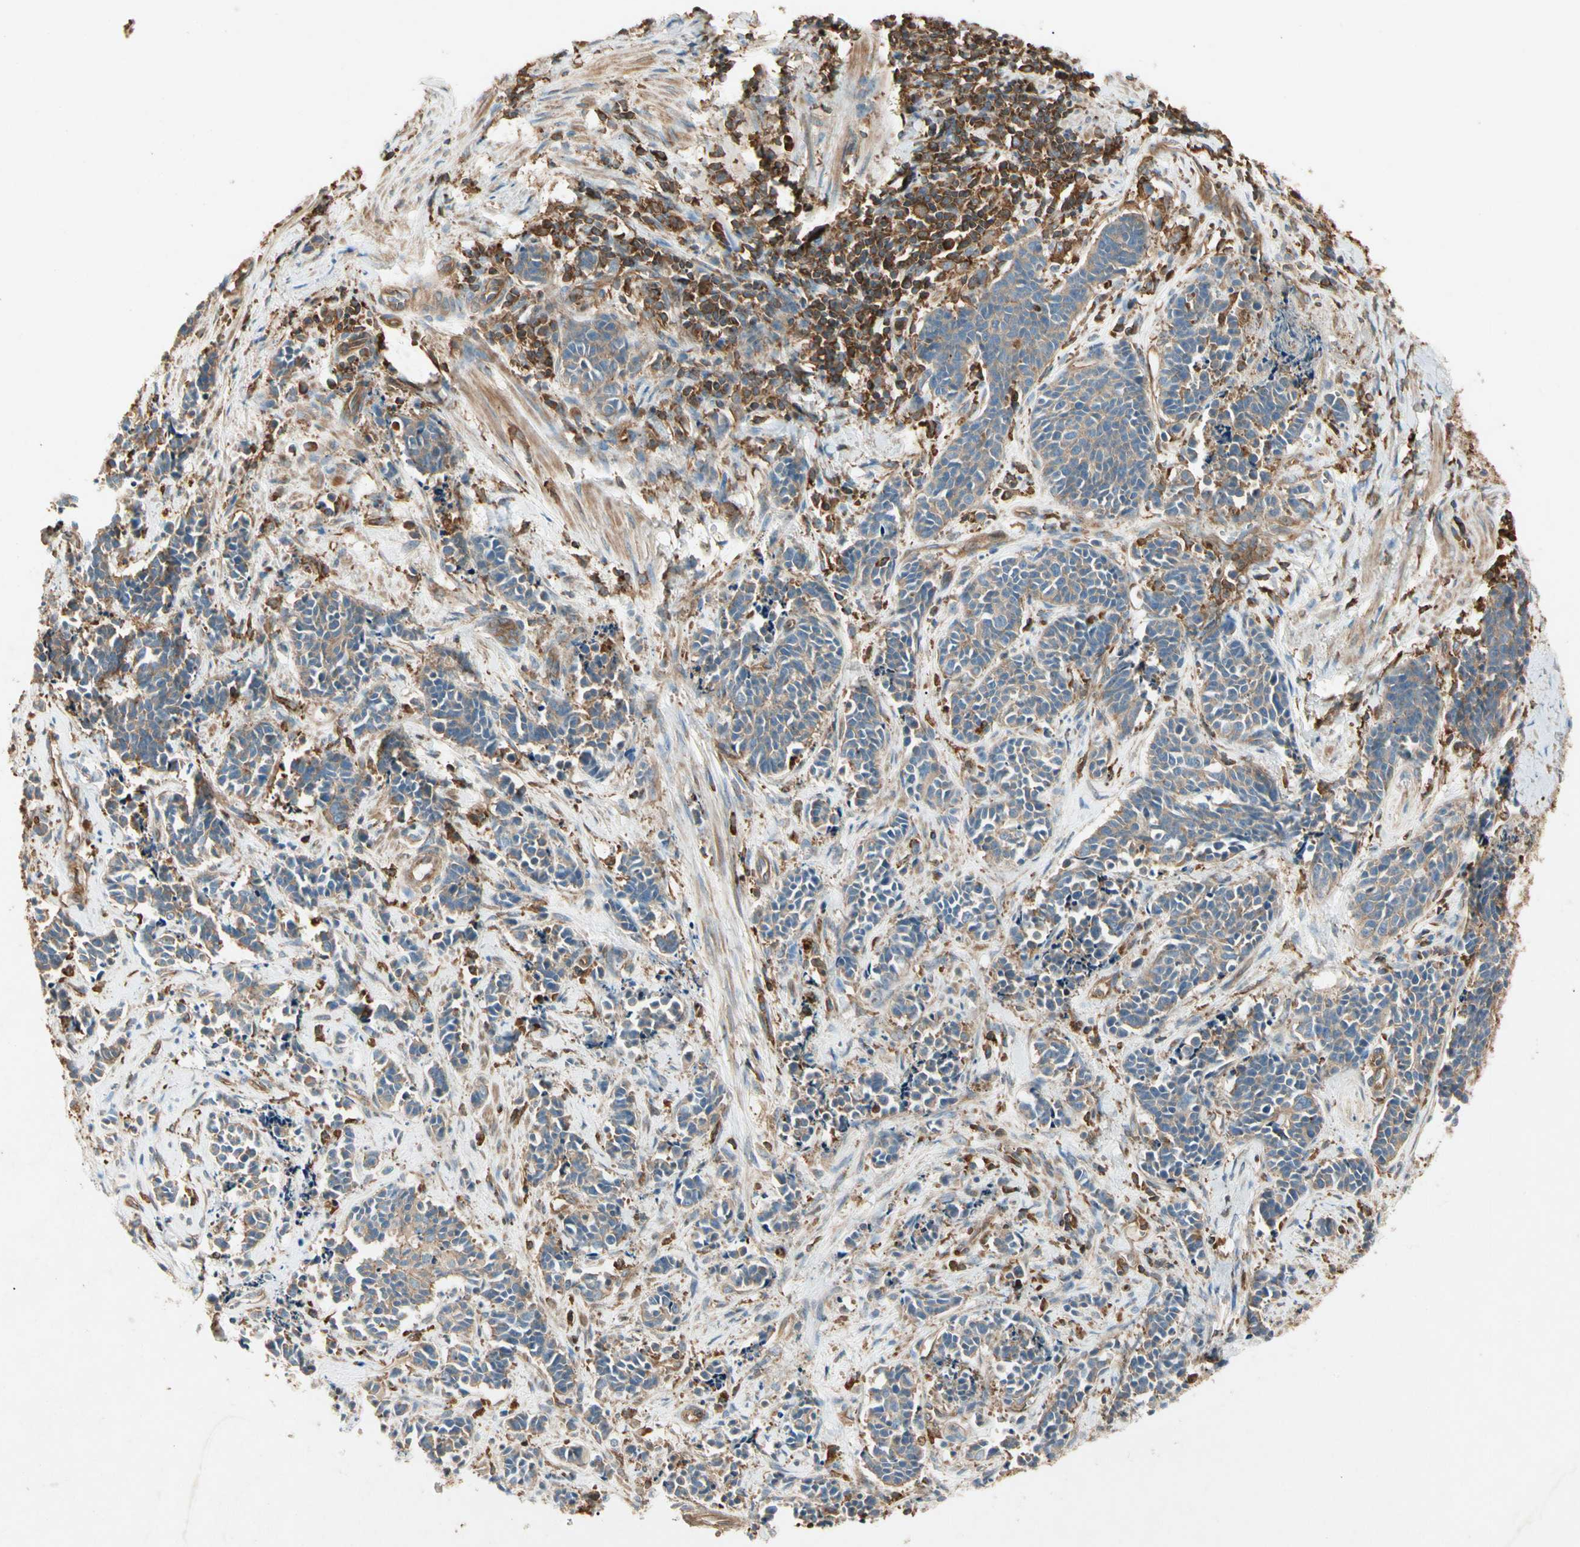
{"staining": {"intensity": "moderate", "quantity": ">75%", "location": "cytoplasmic/membranous"}, "tissue": "cervical cancer", "cell_type": "Tumor cells", "image_type": "cancer", "snomed": [{"axis": "morphology", "description": "Squamous cell carcinoma, NOS"}, {"axis": "topography", "description": "Cervix"}], "caption": "The immunohistochemical stain labels moderate cytoplasmic/membranous staining in tumor cells of cervical cancer (squamous cell carcinoma) tissue.", "gene": "ARPC2", "patient": {"sex": "female", "age": 35}}